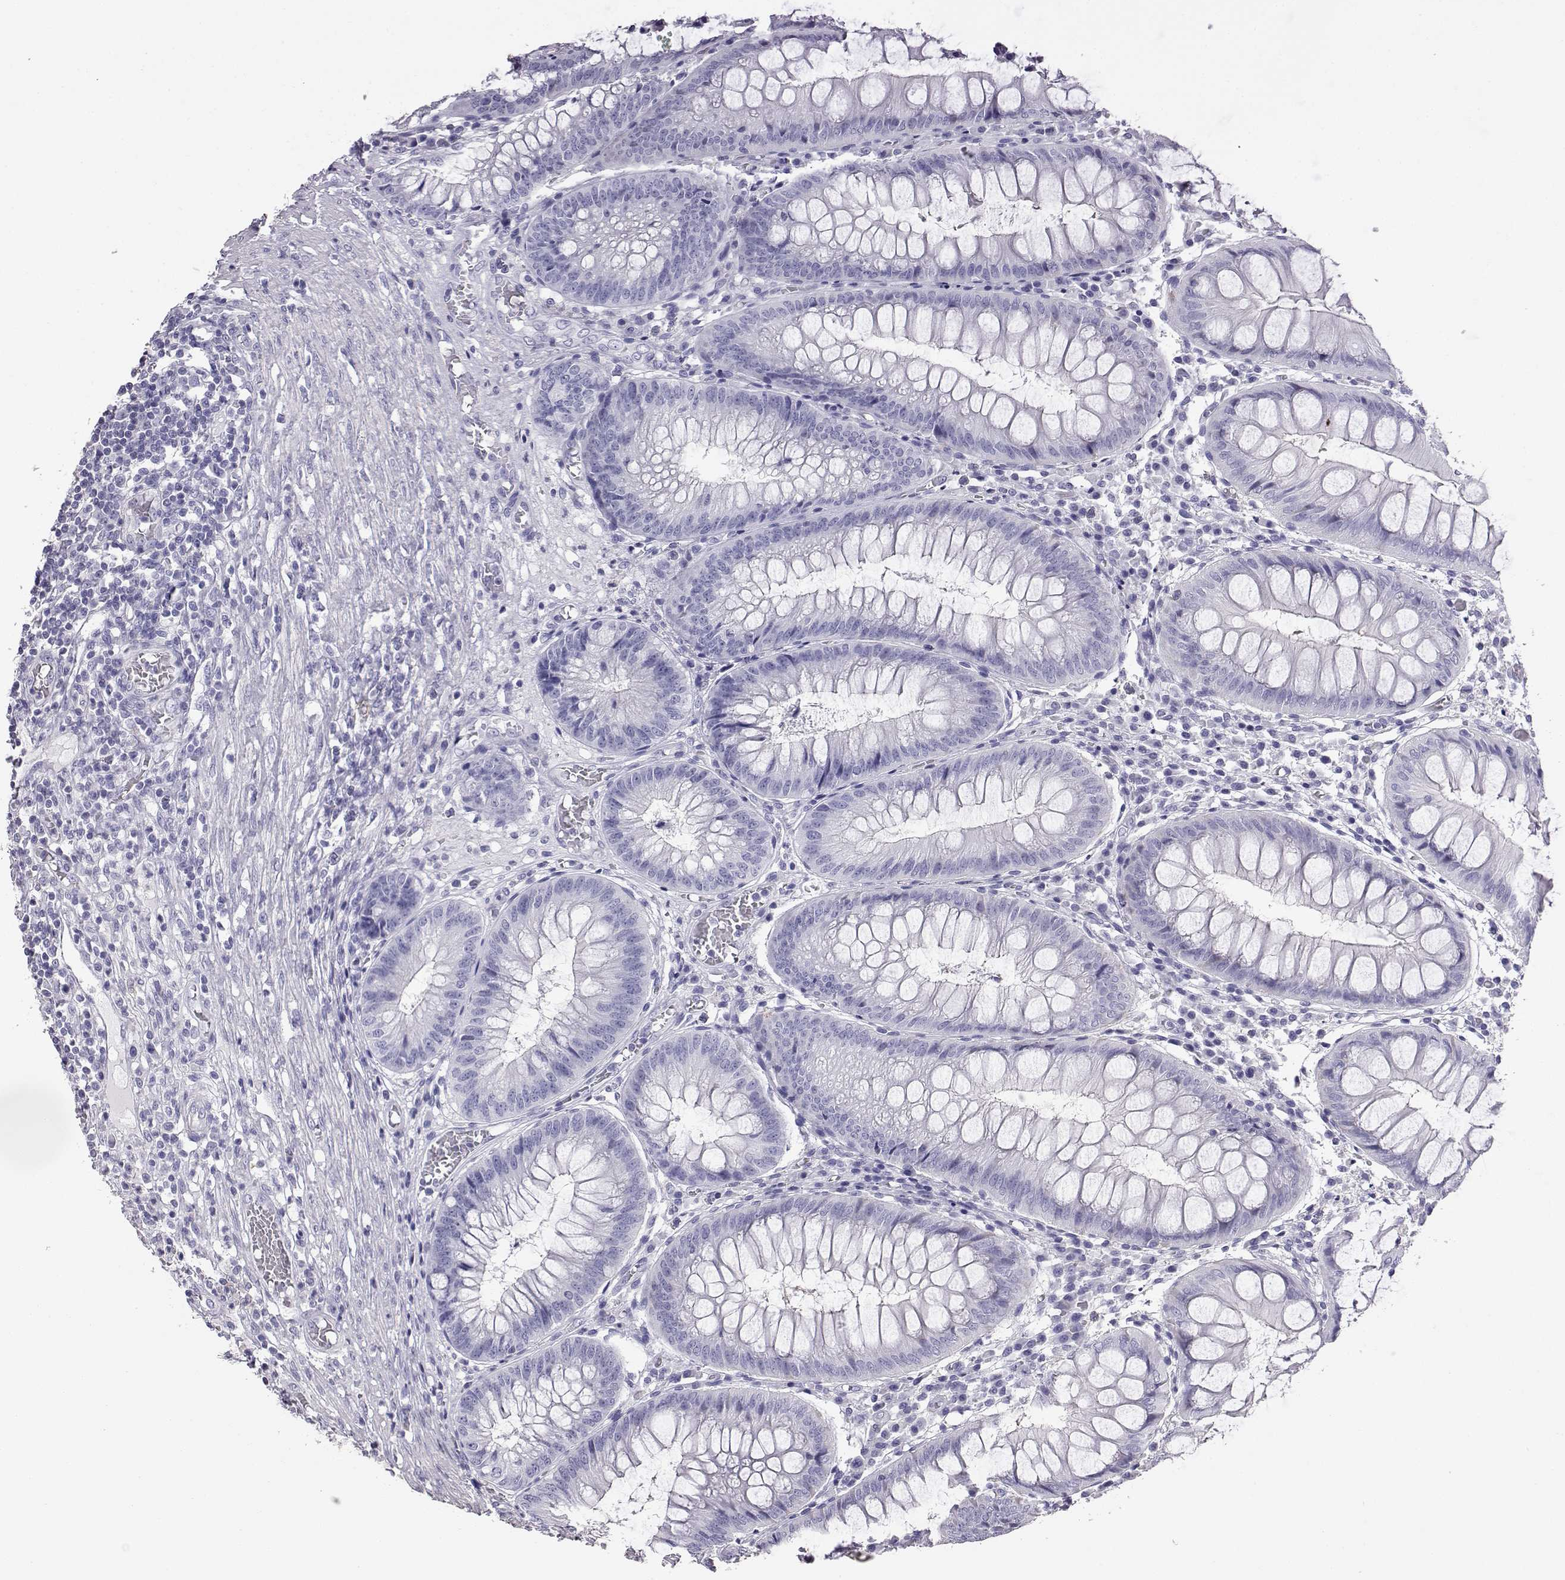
{"staining": {"intensity": "negative", "quantity": "none", "location": "none"}, "tissue": "appendix", "cell_type": "Glandular cells", "image_type": "normal", "snomed": [{"axis": "morphology", "description": "Normal tissue, NOS"}, {"axis": "morphology", "description": "Inflammation, NOS"}, {"axis": "topography", "description": "Appendix"}], "caption": "DAB immunohistochemical staining of unremarkable appendix exhibits no significant staining in glandular cells. Brightfield microscopy of immunohistochemistry (IHC) stained with DAB (brown) and hematoxylin (blue), captured at high magnification.", "gene": "AKR1B1", "patient": {"sex": "male", "age": 16}}